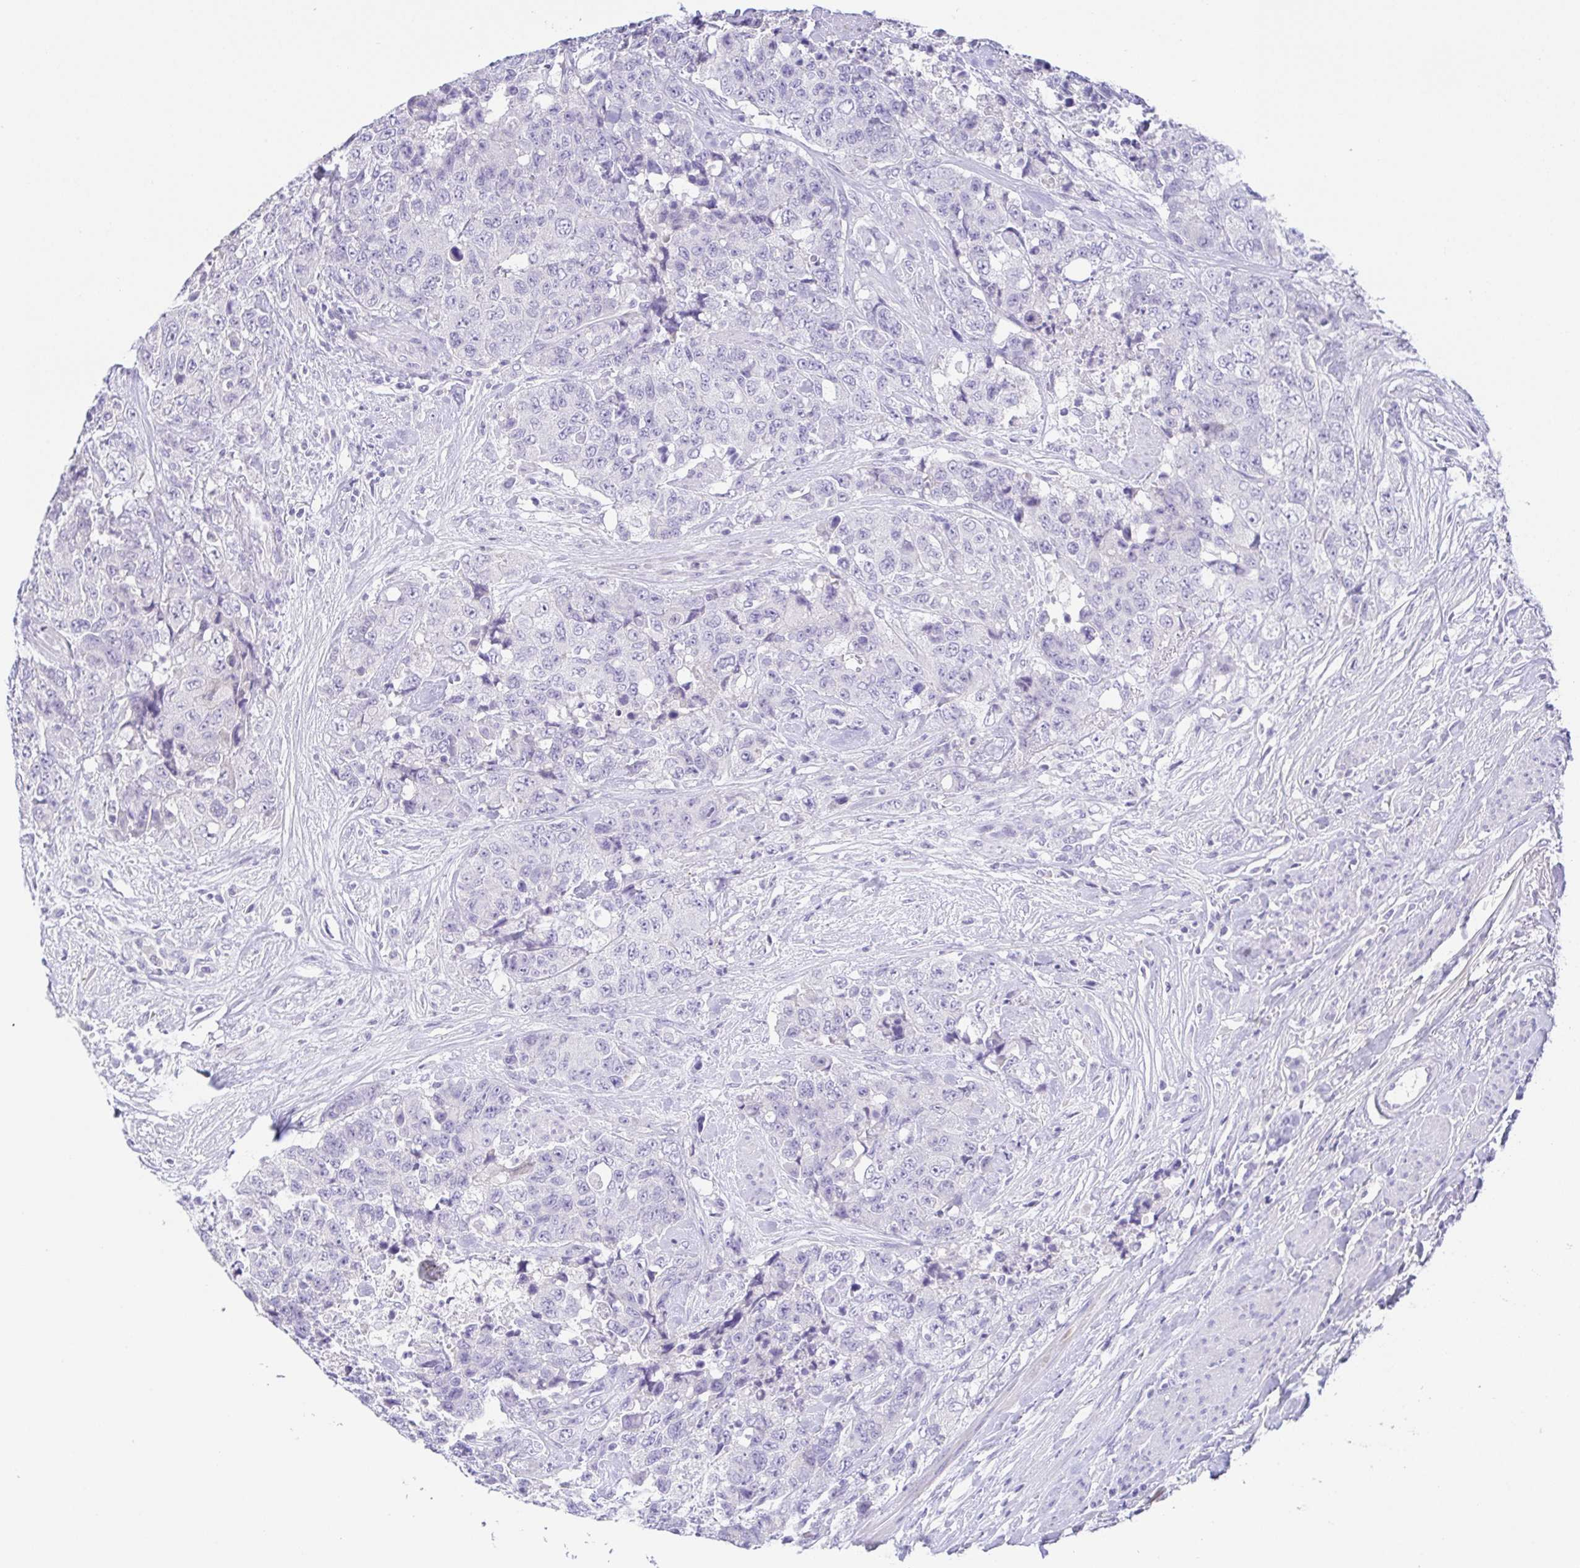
{"staining": {"intensity": "negative", "quantity": "none", "location": "none"}, "tissue": "urothelial cancer", "cell_type": "Tumor cells", "image_type": "cancer", "snomed": [{"axis": "morphology", "description": "Urothelial carcinoma, High grade"}, {"axis": "topography", "description": "Urinary bladder"}], "caption": "Tumor cells show no significant protein staining in high-grade urothelial carcinoma. (DAB immunohistochemistry, high magnification).", "gene": "HAPLN2", "patient": {"sex": "female", "age": 78}}